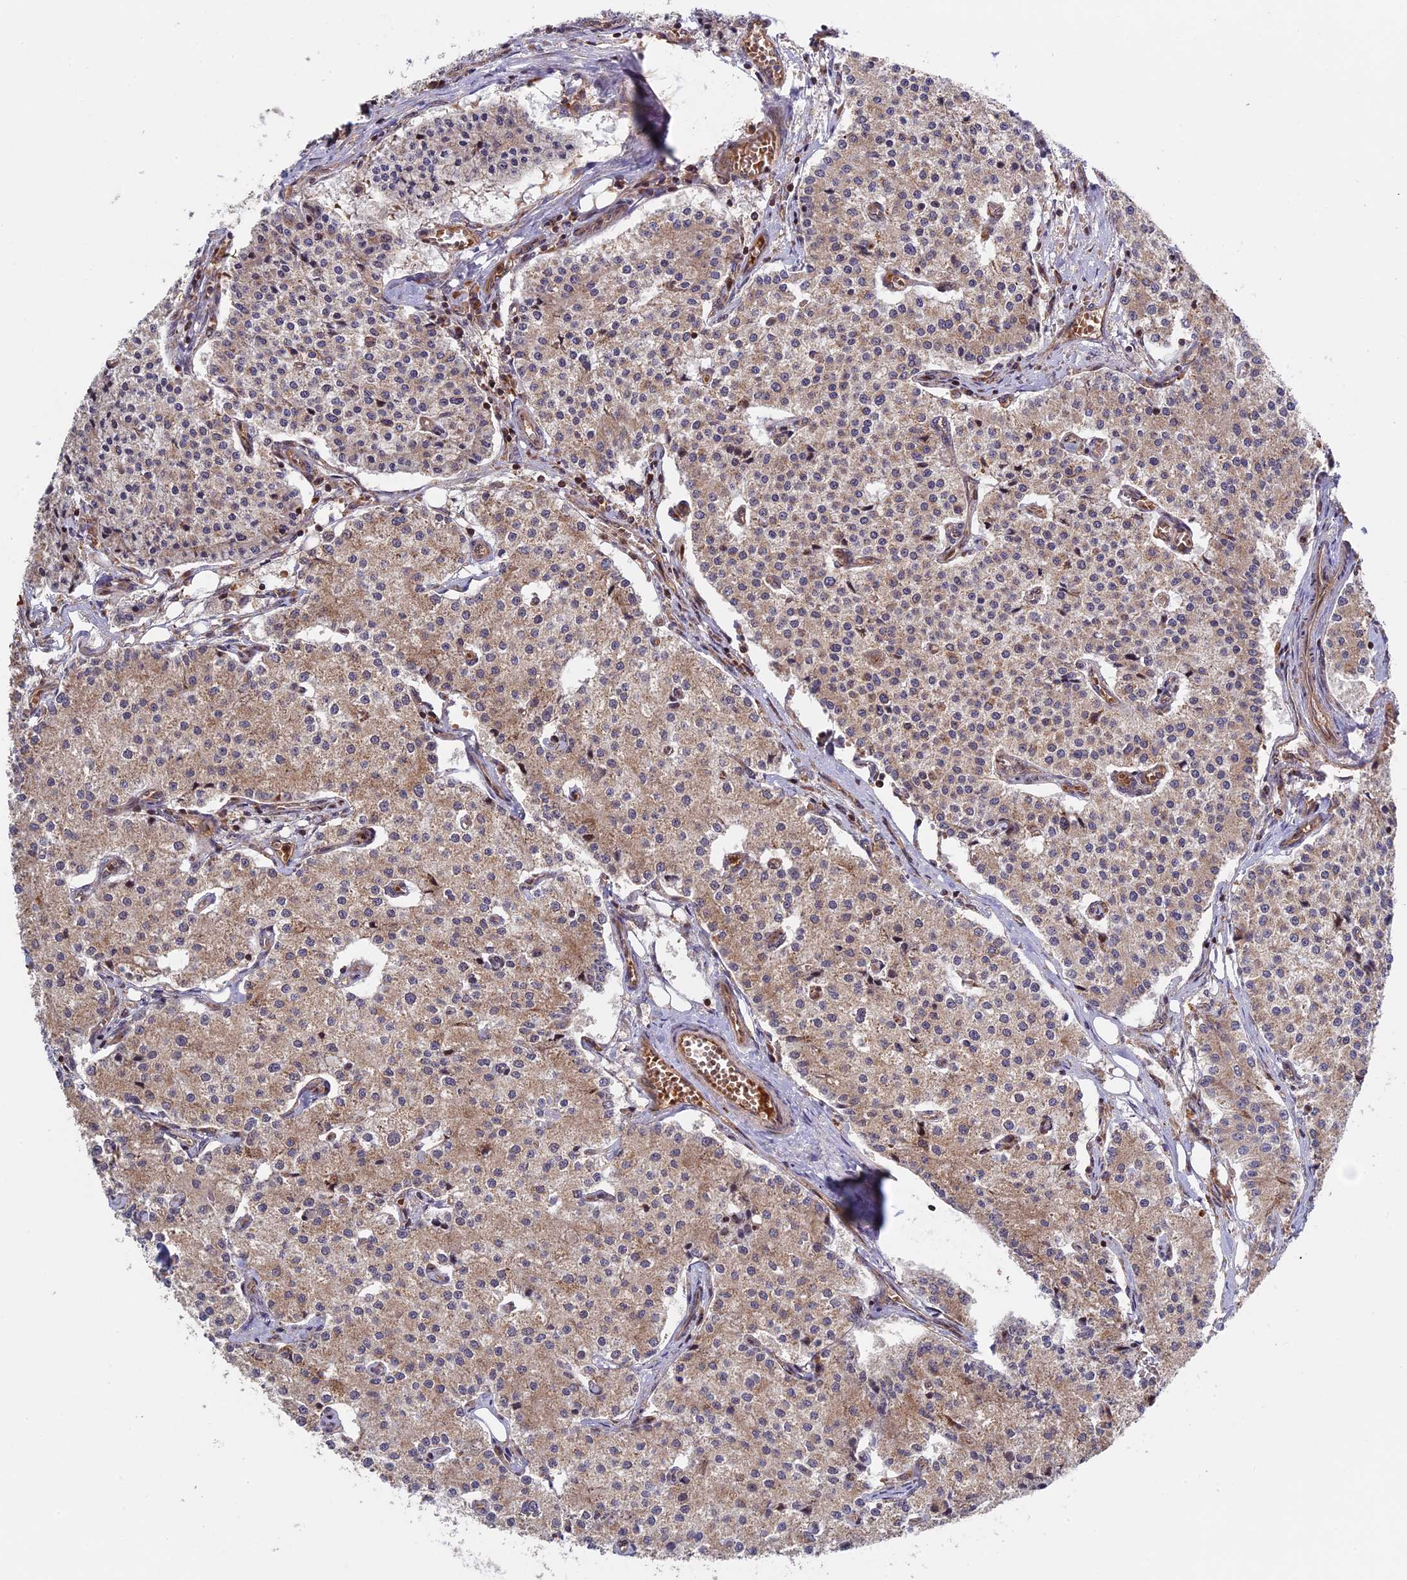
{"staining": {"intensity": "weak", "quantity": ">75%", "location": "cytoplasmic/membranous"}, "tissue": "carcinoid", "cell_type": "Tumor cells", "image_type": "cancer", "snomed": [{"axis": "morphology", "description": "Carcinoid, malignant, NOS"}, {"axis": "topography", "description": "Colon"}], "caption": "This photomicrograph demonstrates carcinoid stained with immunohistochemistry (IHC) to label a protein in brown. The cytoplasmic/membranous of tumor cells show weak positivity for the protein. Nuclei are counter-stained blue.", "gene": "FERMT1", "patient": {"sex": "female", "age": 52}}